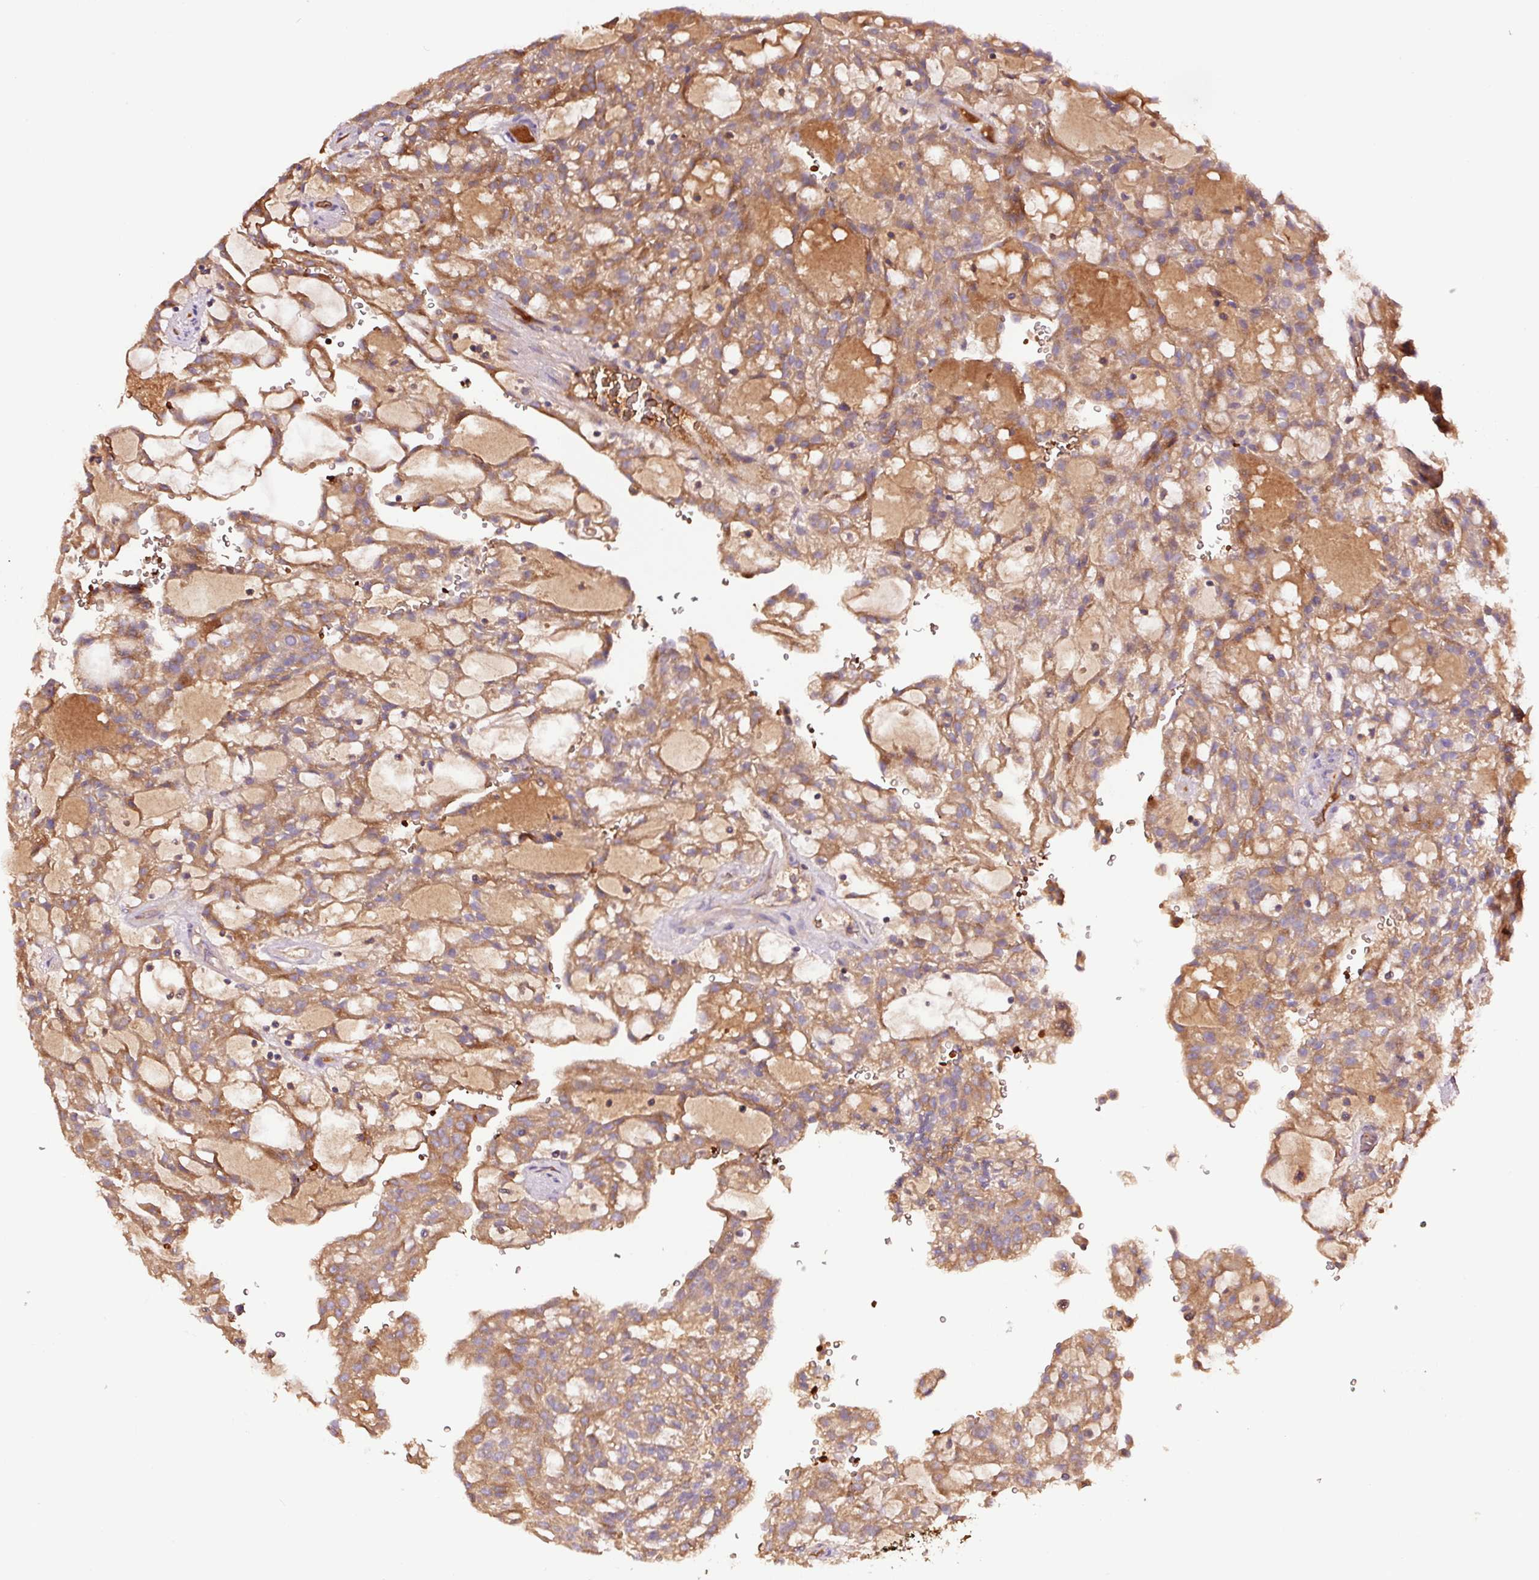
{"staining": {"intensity": "moderate", "quantity": ">75%", "location": "cytoplasmic/membranous"}, "tissue": "renal cancer", "cell_type": "Tumor cells", "image_type": "cancer", "snomed": [{"axis": "morphology", "description": "Adenocarcinoma, NOS"}, {"axis": "topography", "description": "Kidney"}], "caption": "Renal adenocarcinoma stained with IHC reveals moderate cytoplasmic/membranous expression in approximately >75% of tumor cells.", "gene": "PGLYRP2", "patient": {"sex": "male", "age": 63}}